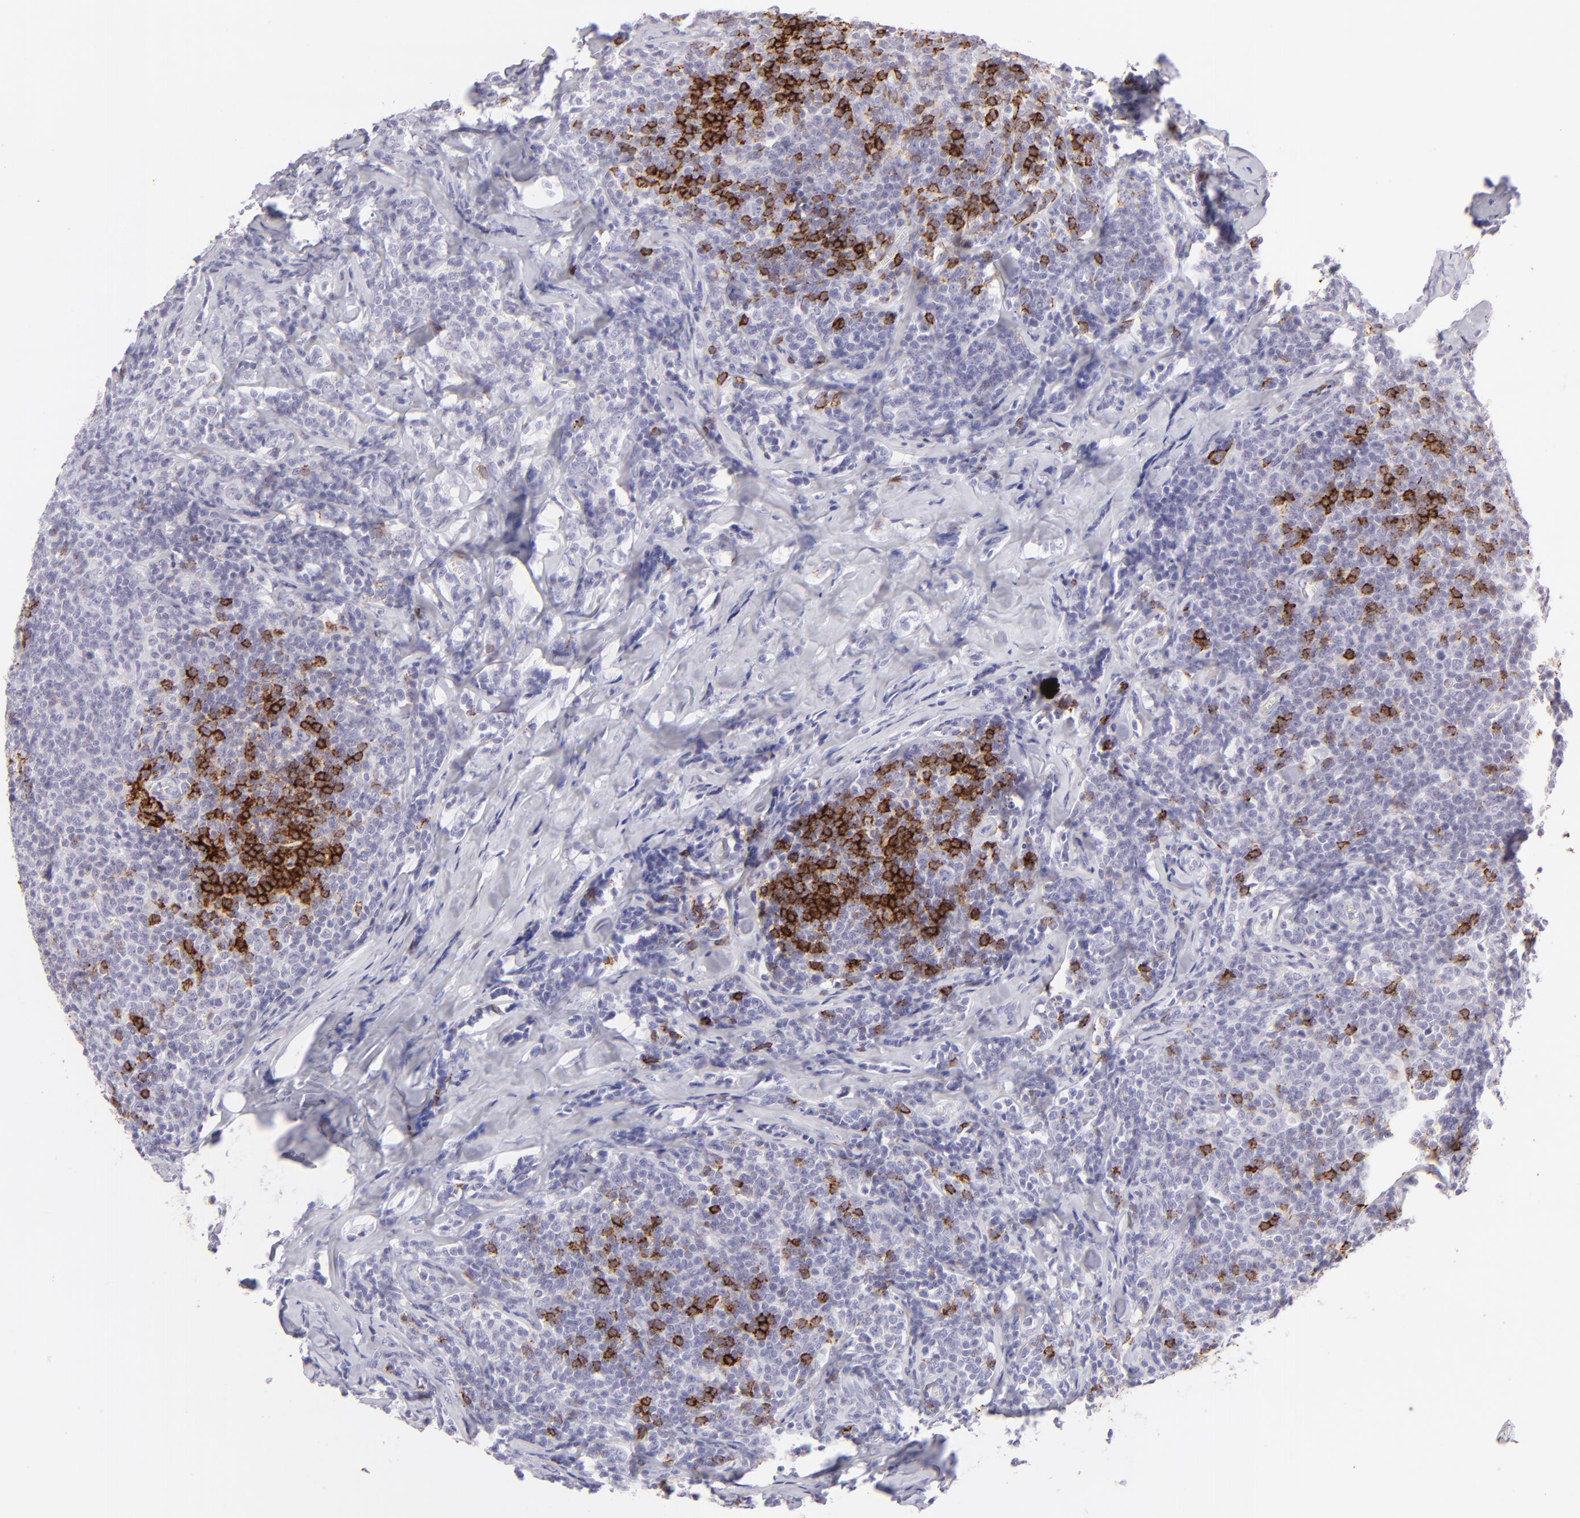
{"staining": {"intensity": "moderate", "quantity": "<25%", "location": "cytoplasmic/membranous"}, "tissue": "lymphoma", "cell_type": "Tumor cells", "image_type": "cancer", "snomed": [{"axis": "morphology", "description": "Malignant lymphoma, non-Hodgkin's type, Low grade"}, {"axis": "topography", "description": "Lymph node"}], "caption": "This photomicrograph exhibits immunohistochemistry (IHC) staining of human low-grade malignant lymphoma, non-Hodgkin's type, with low moderate cytoplasmic/membranous expression in about <25% of tumor cells.", "gene": "FCER2", "patient": {"sex": "male", "age": 74}}